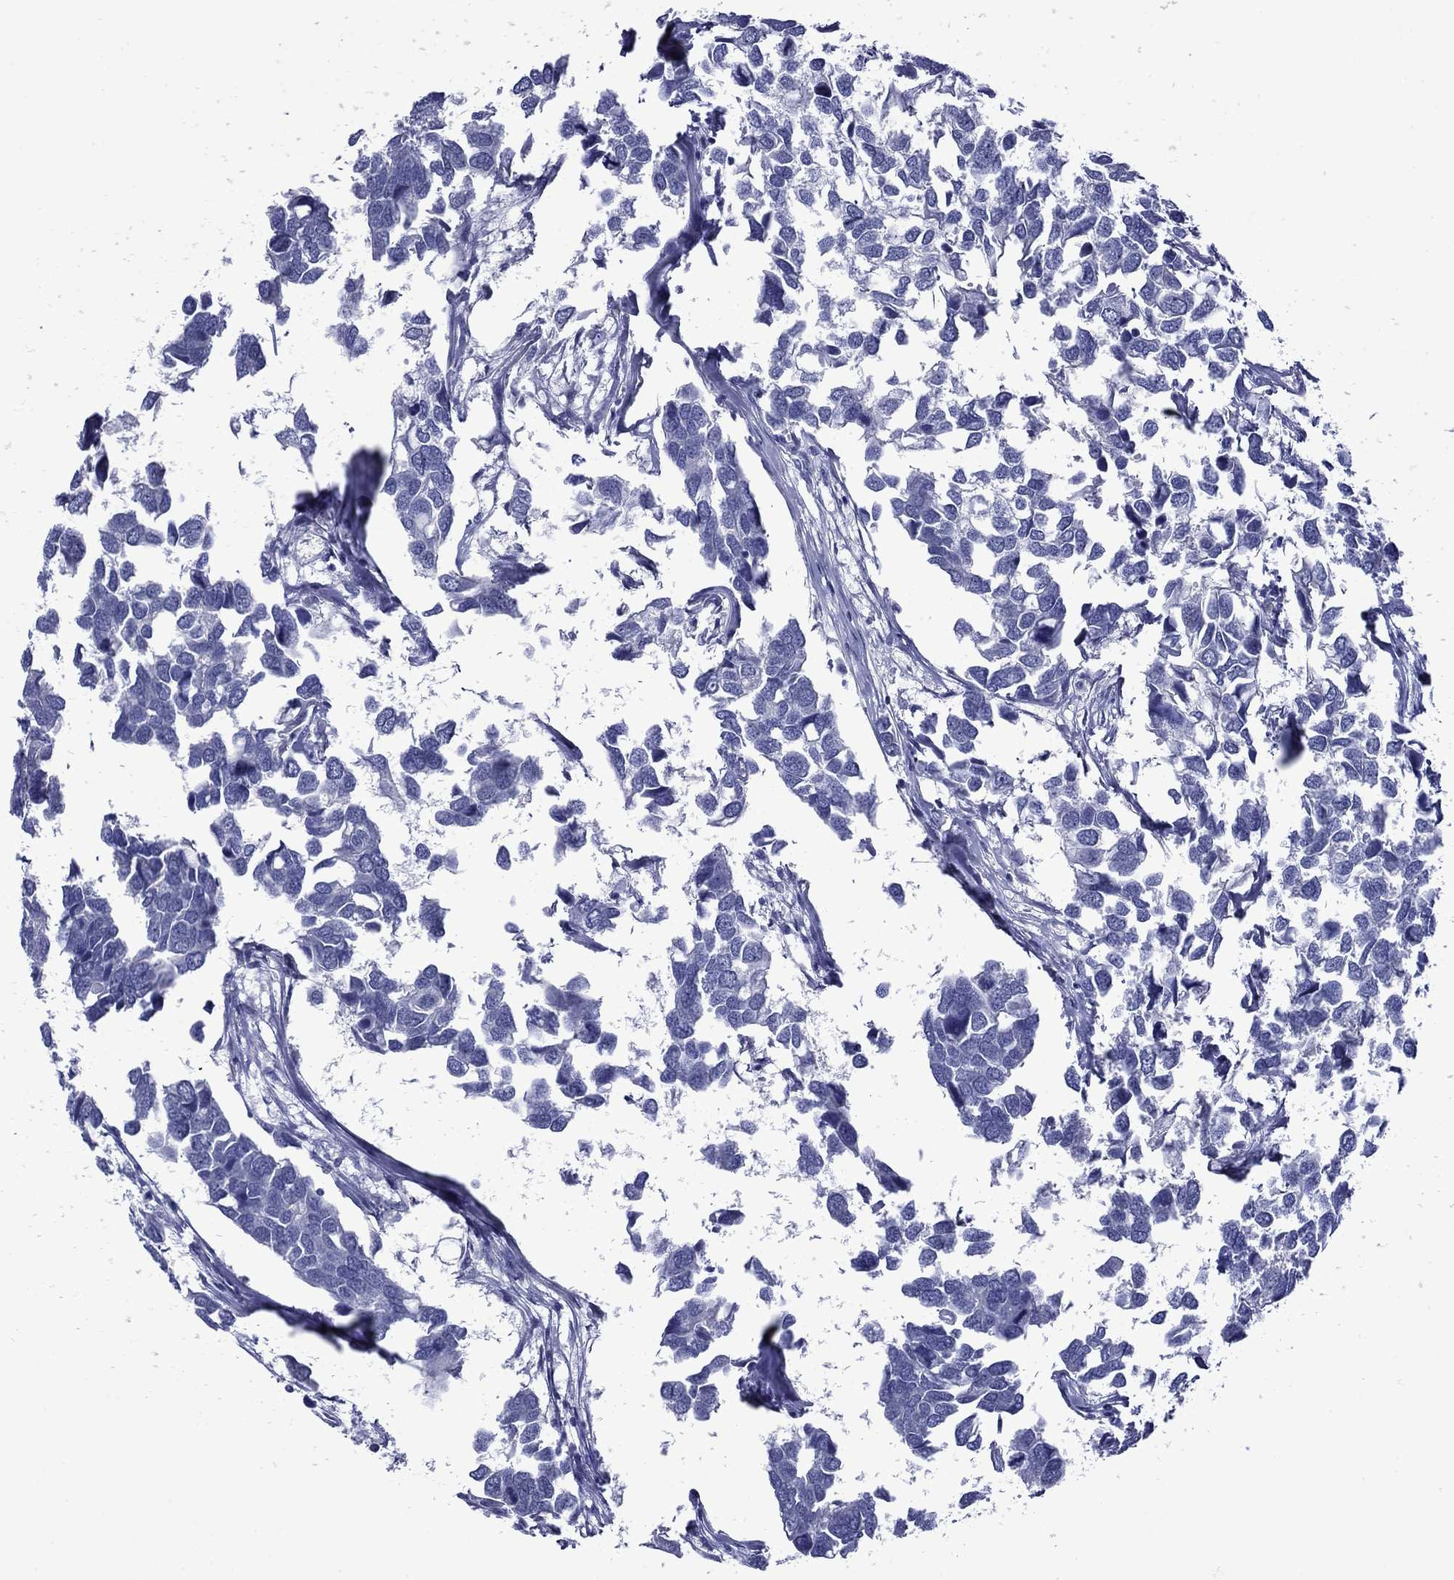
{"staining": {"intensity": "negative", "quantity": "none", "location": "none"}, "tissue": "breast cancer", "cell_type": "Tumor cells", "image_type": "cancer", "snomed": [{"axis": "morphology", "description": "Duct carcinoma"}, {"axis": "topography", "description": "Breast"}], "caption": "DAB immunohistochemical staining of breast cancer shows no significant positivity in tumor cells.", "gene": "APOA2", "patient": {"sex": "female", "age": 83}}